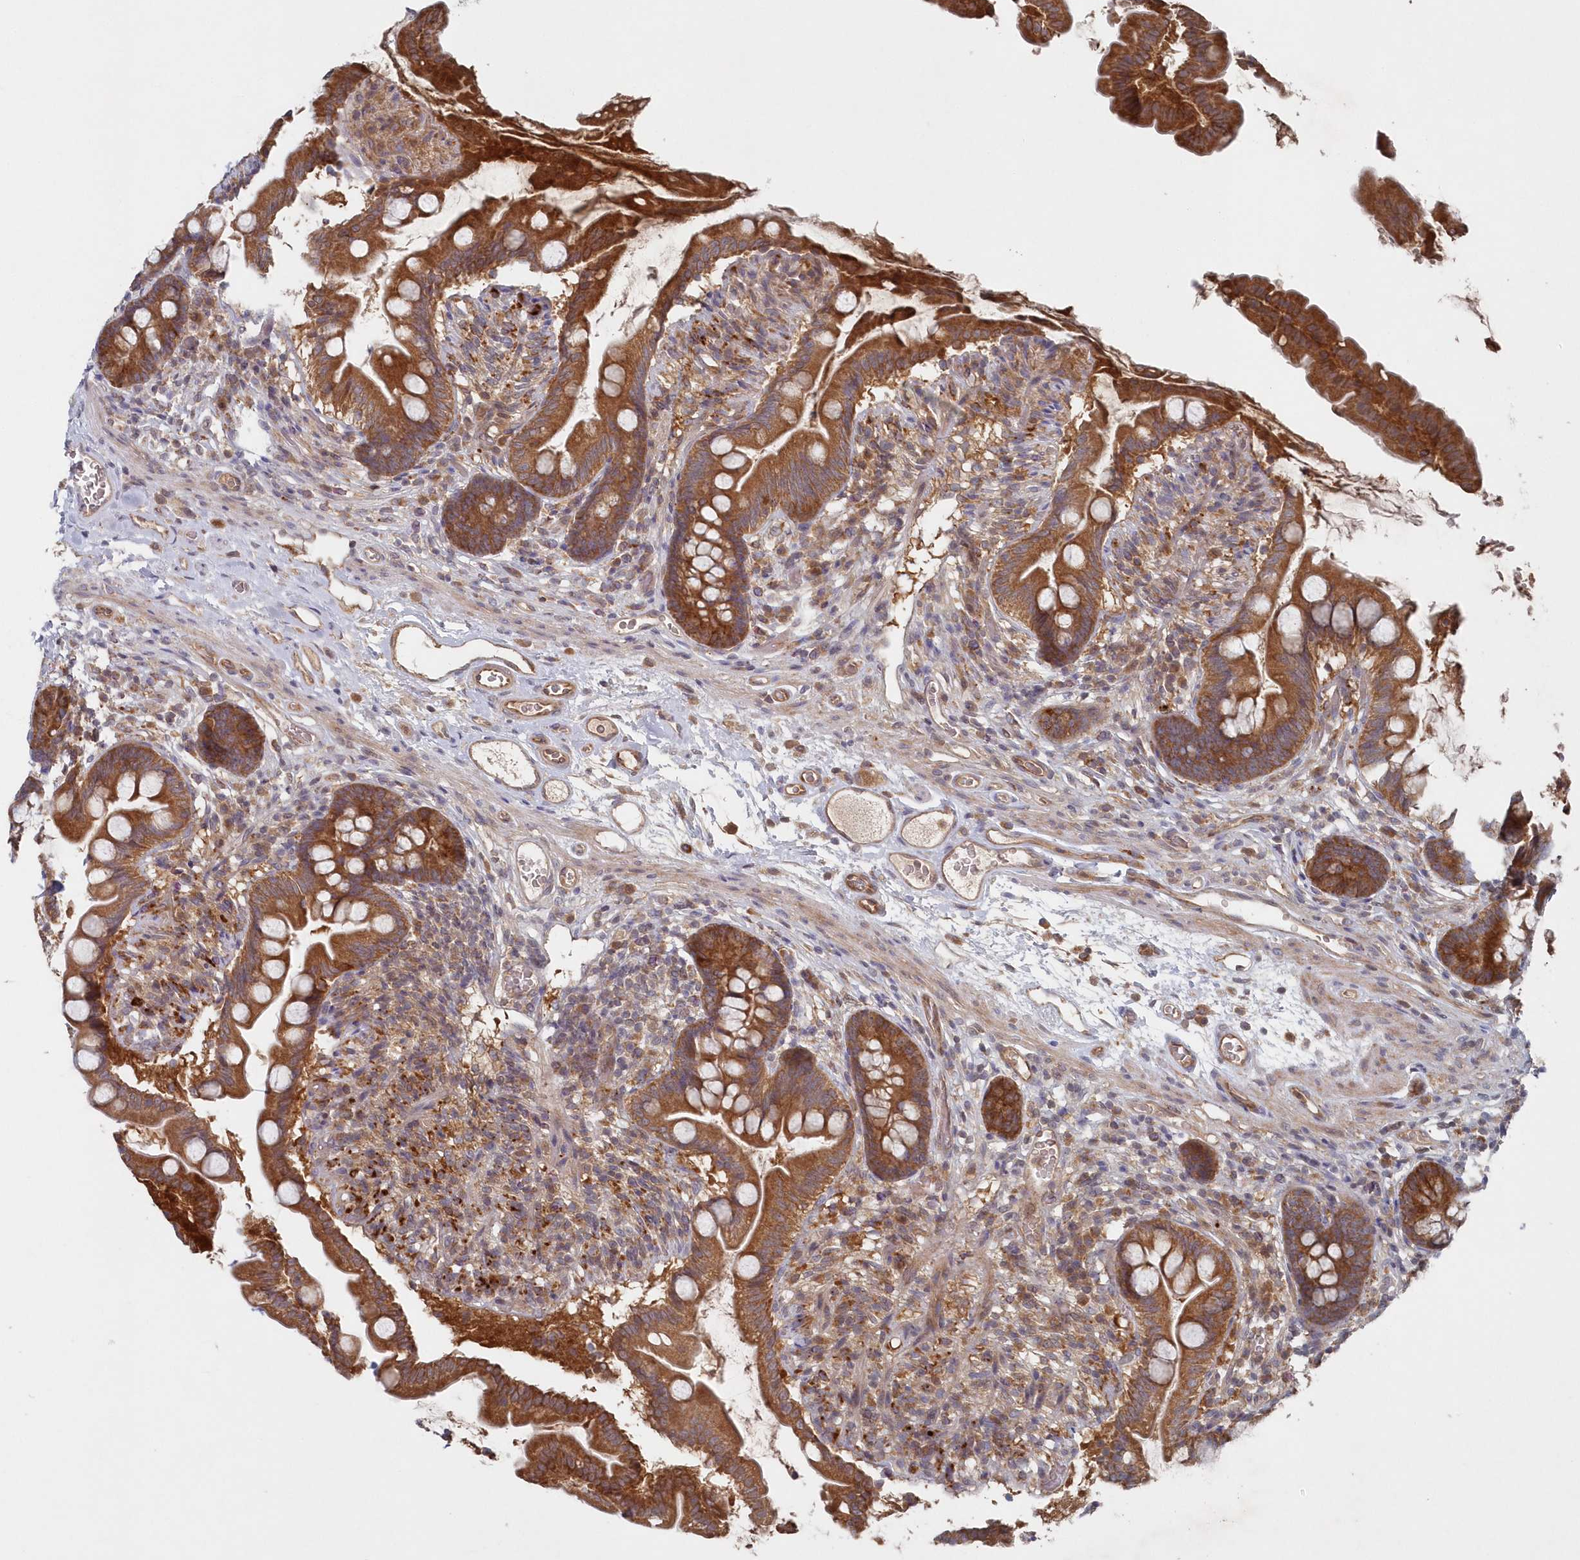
{"staining": {"intensity": "strong", "quantity": ">75%", "location": "cytoplasmic/membranous"}, "tissue": "small intestine", "cell_type": "Glandular cells", "image_type": "normal", "snomed": [{"axis": "morphology", "description": "Normal tissue, NOS"}, {"axis": "topography", "description": "Small intestine"}], "caption": "Protein positivity by immunohistochemistry shows strong cytoplasmic/membranous positivity in approximately >75% of glandular cells in normal small intestine.", "gene": "ASNSD1", "patient": {"sex": "female", "age": 56}}